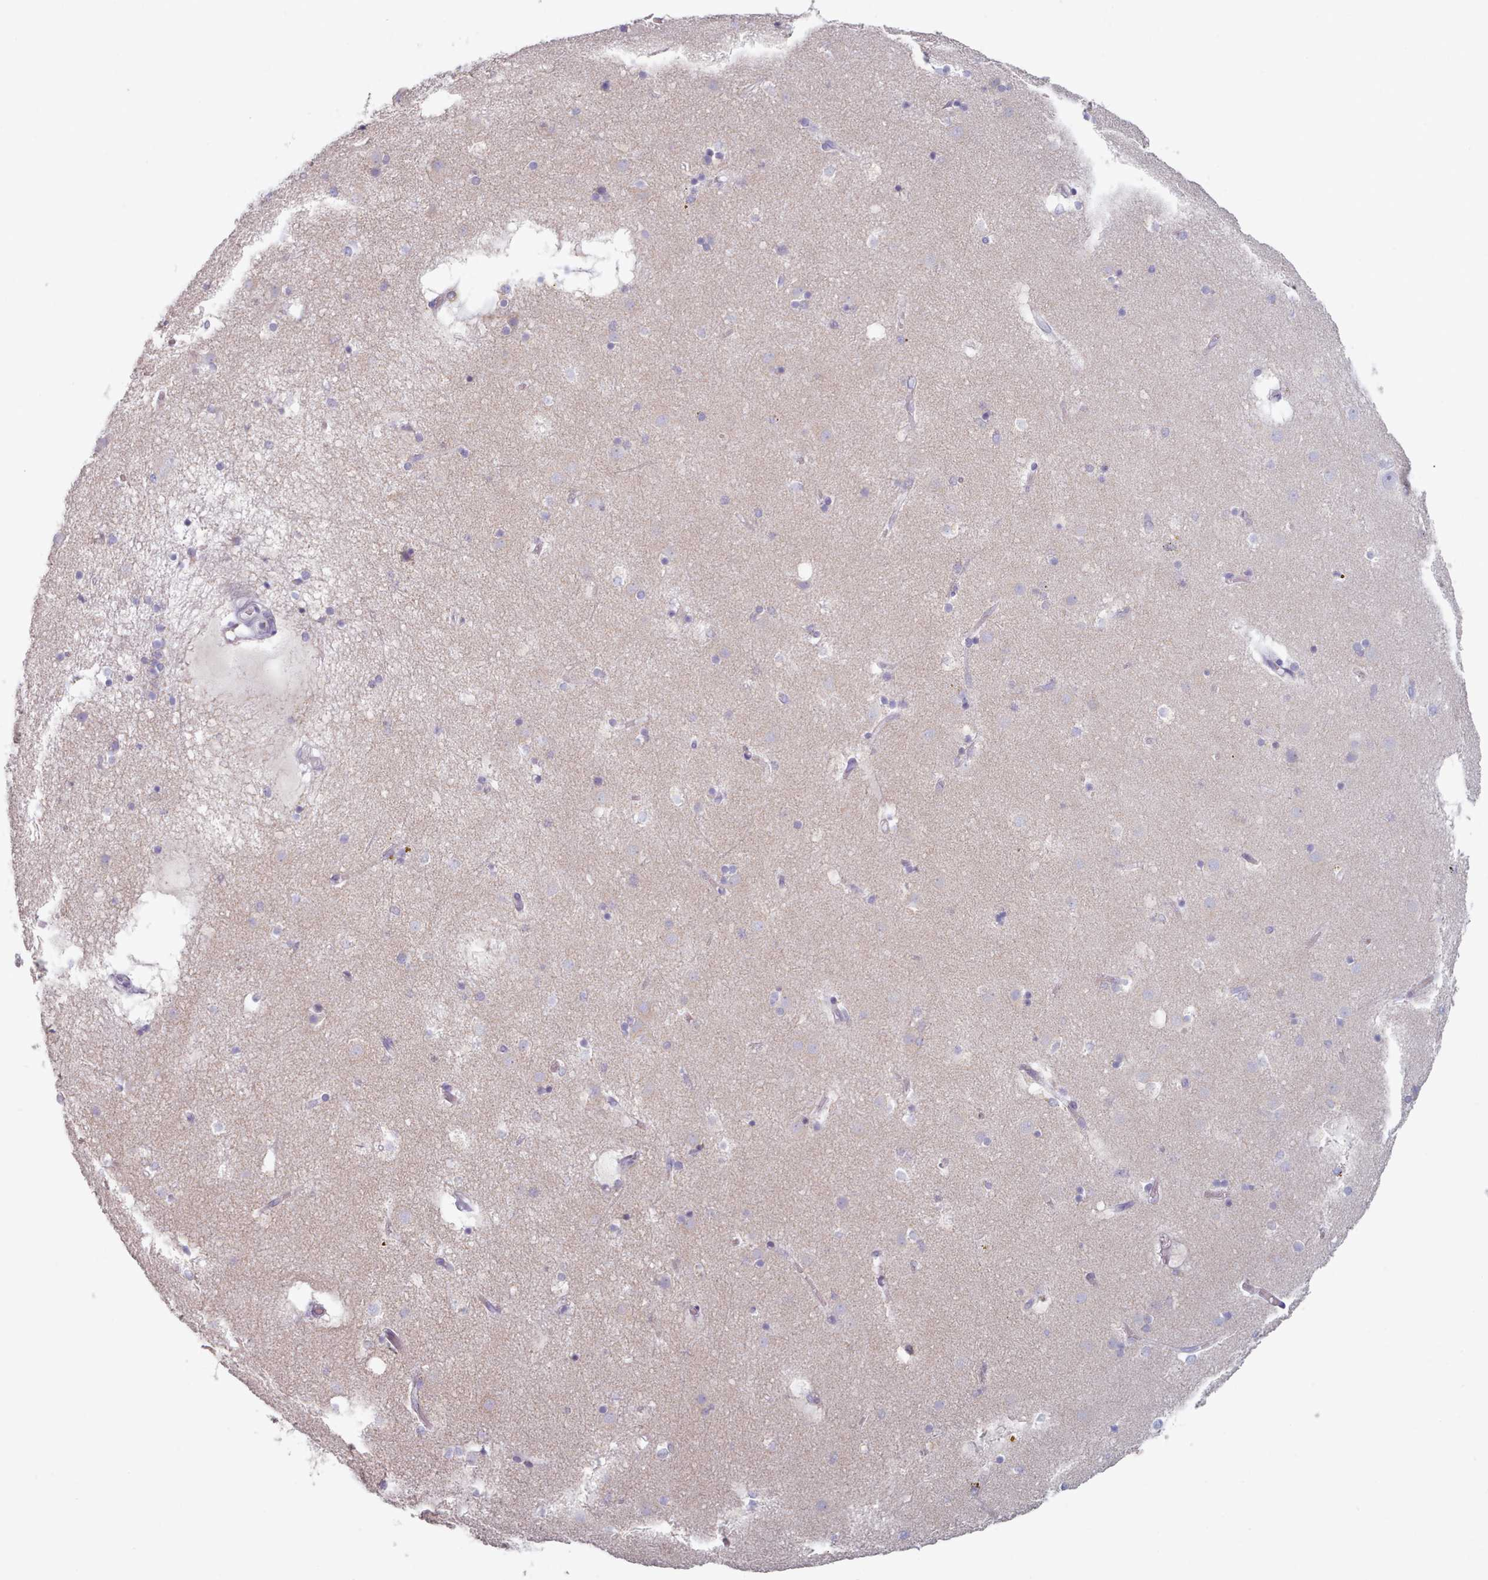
{"staining": {"intensity": "negative", "quantity": "none", "location": "none"}, "tissue": "caudate", "cell_type": "Glial cells", "image_type": "normal", "snomed": [{"axis": "morphology", "description": "Normal tissue, NOS"}, {"axis": "topography", "description": "Lateral ventricle wall"}], "caption": "A micrograph of human caudate is negative for staining in glial cells. (Brightfield microscopy of DAB (3,3'-diaminobenzidine) IHC at high magnification).", "gene": "HAO1", "patient": {"sex": "male", "age": 70}}